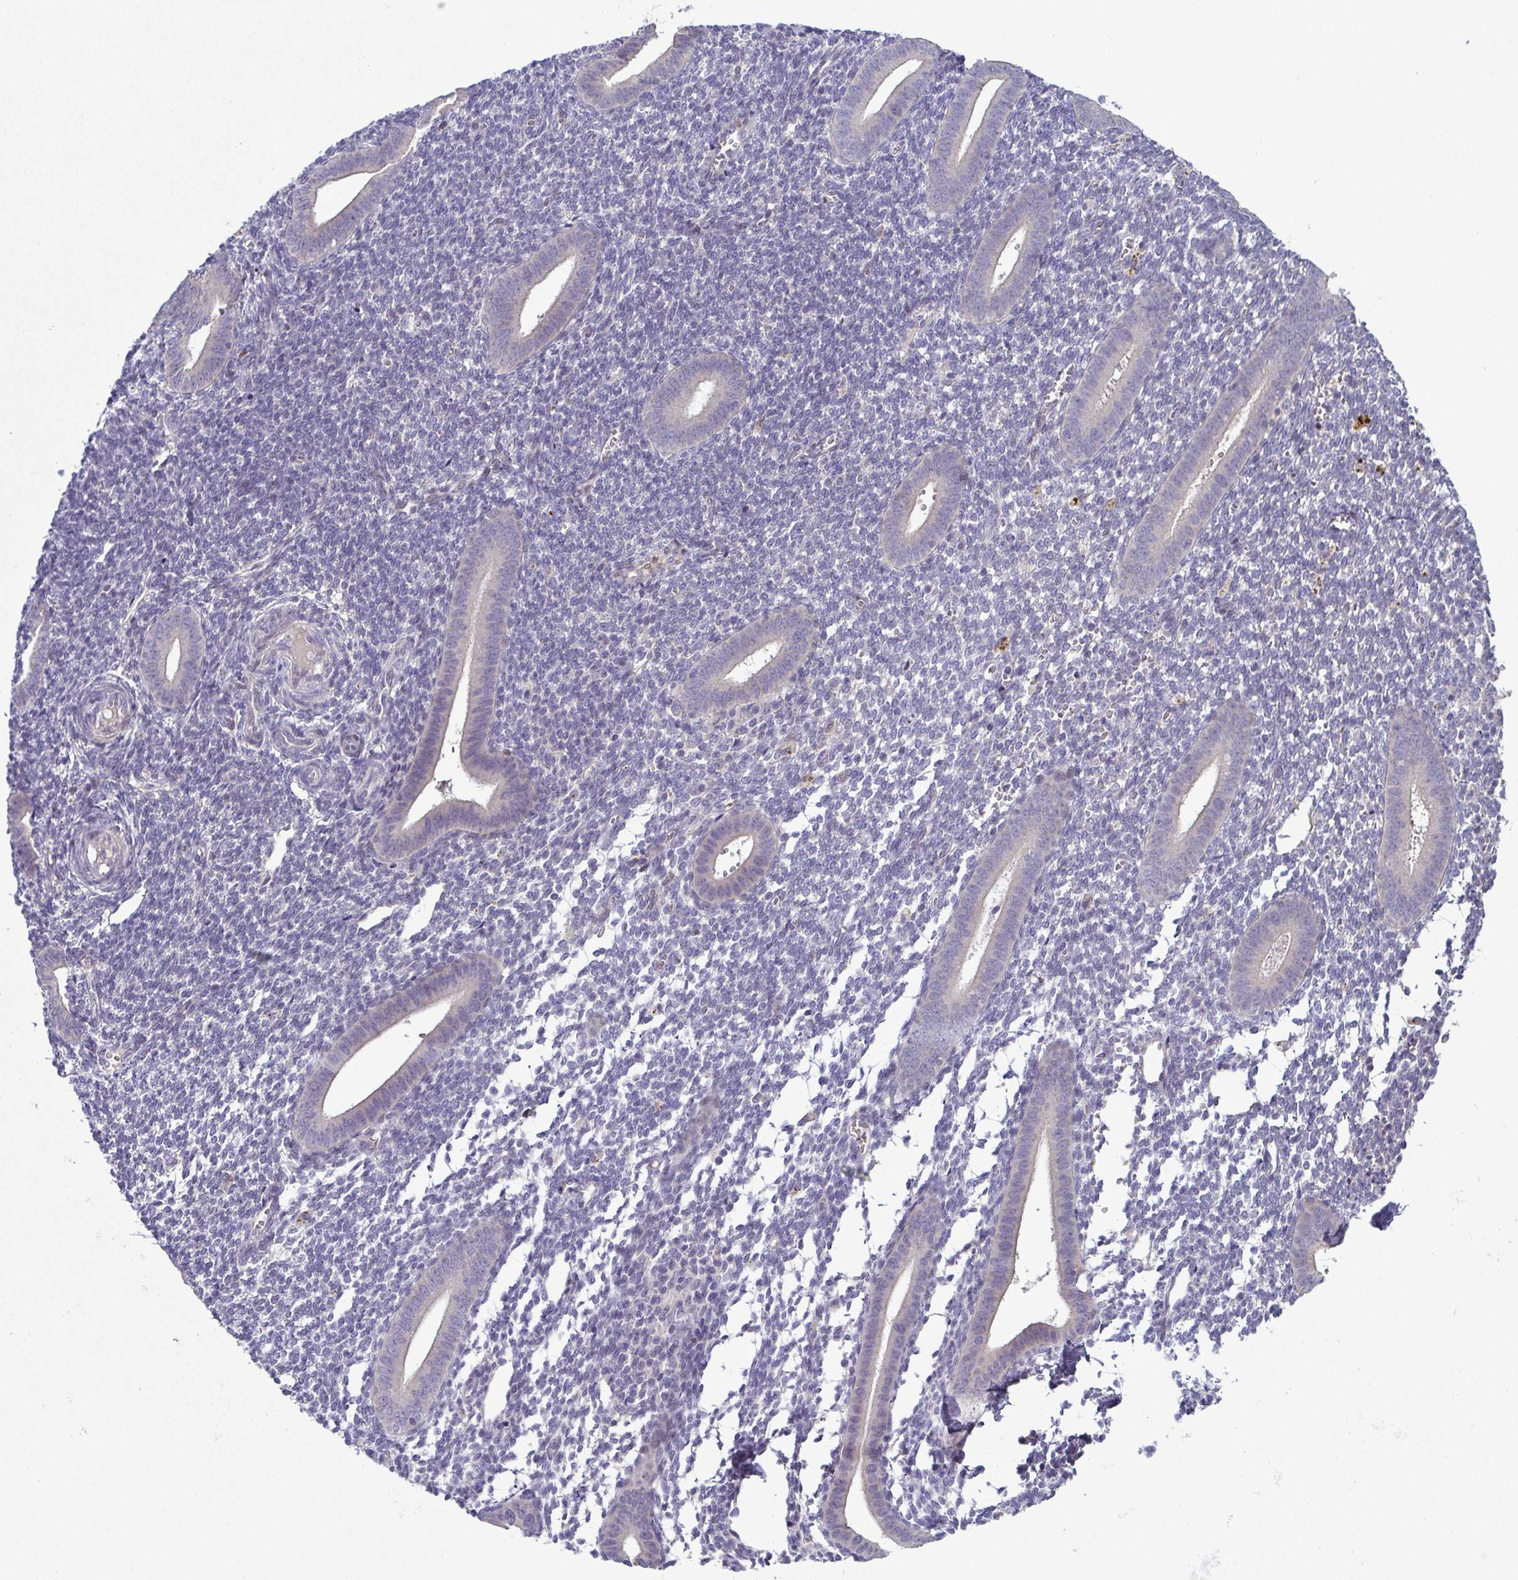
{"staining": {"intensity": "negative", "quantity": "none", "location": "none"}, "tissue": "endometrium", "cell_type": "Cells in endometrial stroma", "image_type": "normal", "snomed": [{"axis": "morphology", "description": "Normal tissue, NOS"}, {"axis": "topography", "description": "Endometrium"}], "caption": "IHC histopathology image of unremarkable human endometrium stained for a protein (brown), which demonstrates no staining in cells in endometrial stroma. (DAB (3,3'-diaminobenzidine) immunohistochemistry, high magnification).", "gene": "ODF1", "patient": {"sex": "female", "age": 25}}